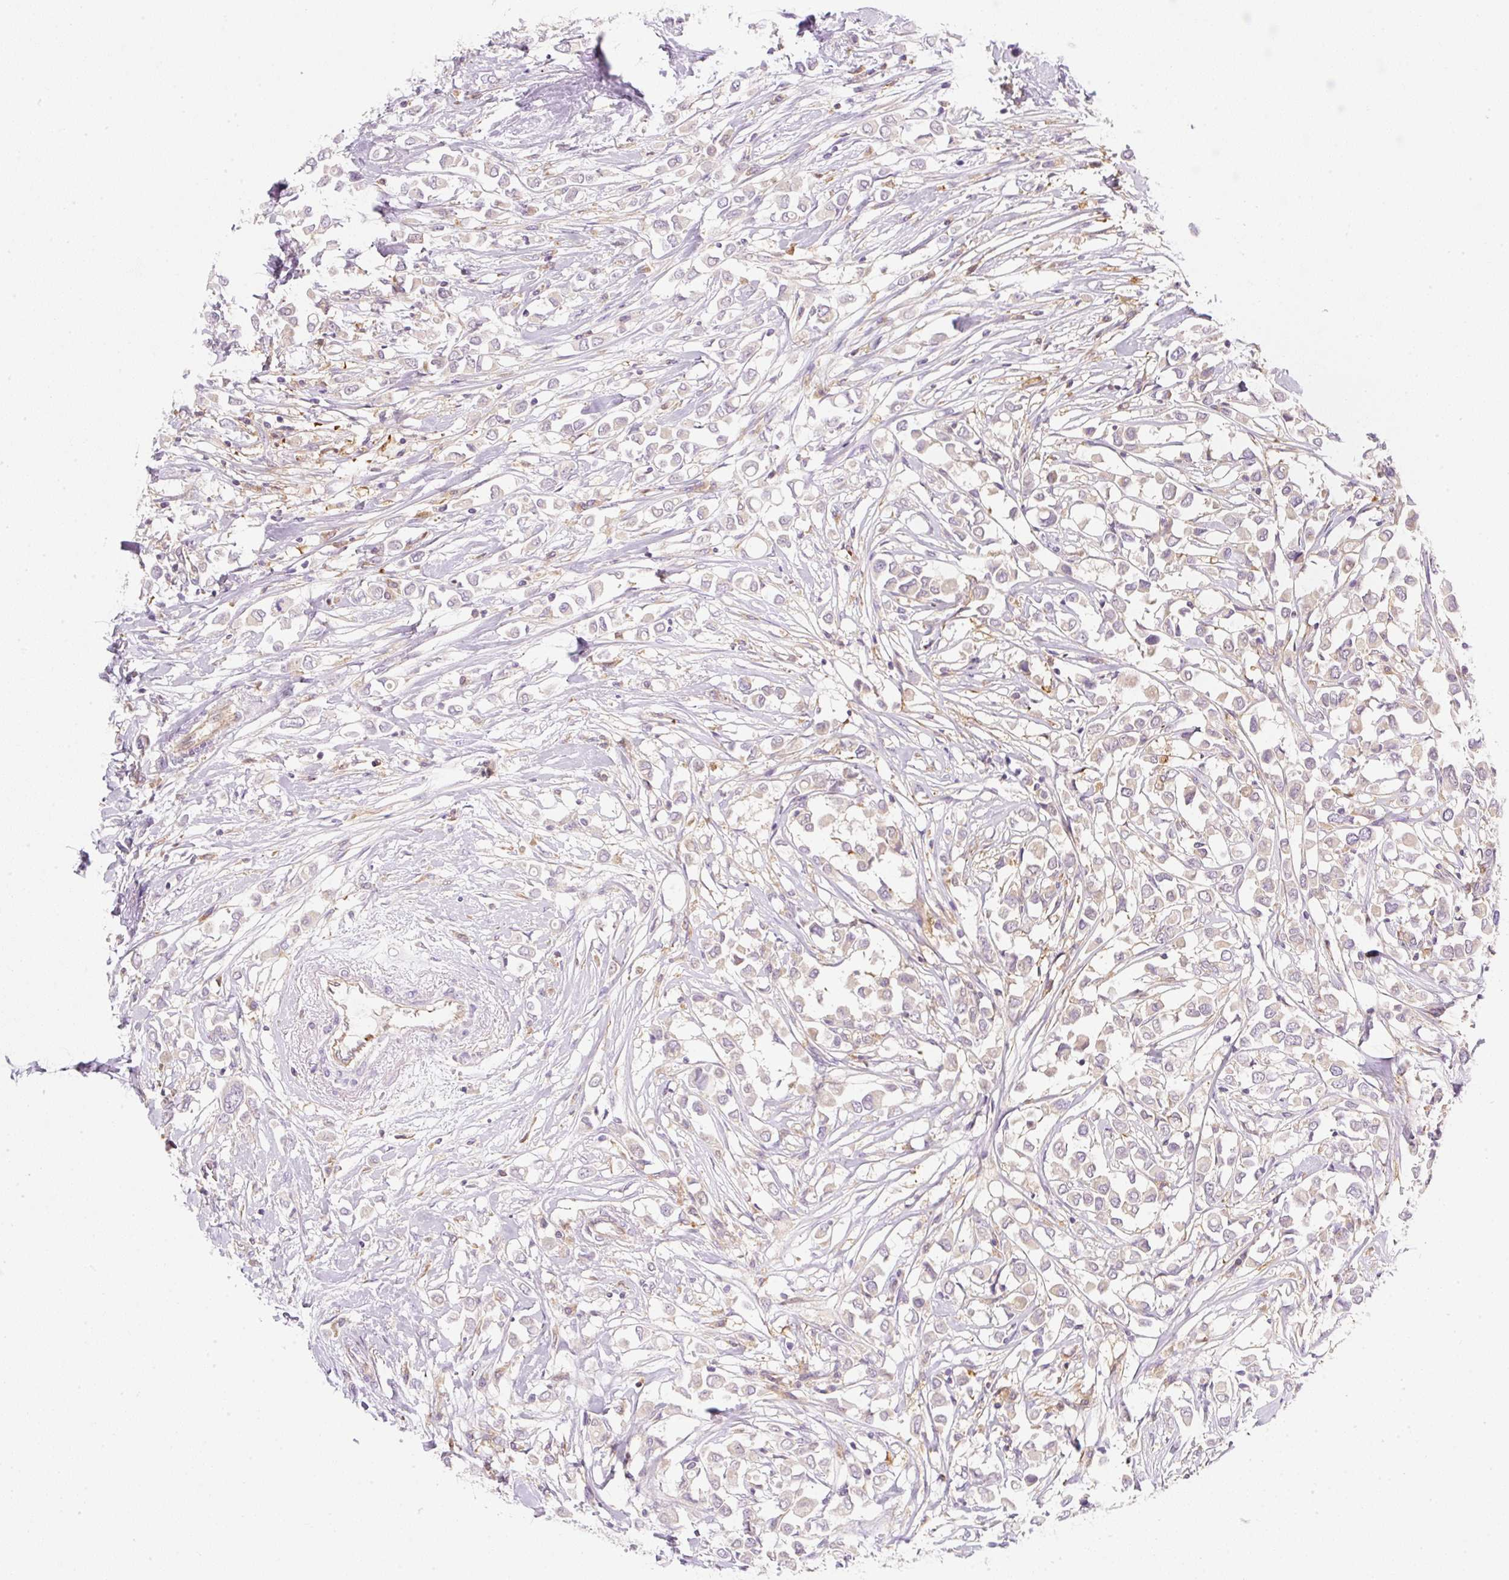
{"staining": {"intensity": "negative", "quantity": "none", "location": "none"}, "tissue": "breast cancer", "cell_type": "Tumor cells", "image_type": "cancer", "snomed": [{"axis": "morphology", "description": "Duct carcinoma"}, {"axis": "topography", "description": "Breast"}], "caption": "Tumor cells show no significant expression in invasive ductal carcinoma (breast). (DAB (3,3'-diaminobenzidine) immunohistochemistry, high magnification).", "gene": "OMA1", "patient": {"sex": "female", "age": 61}}